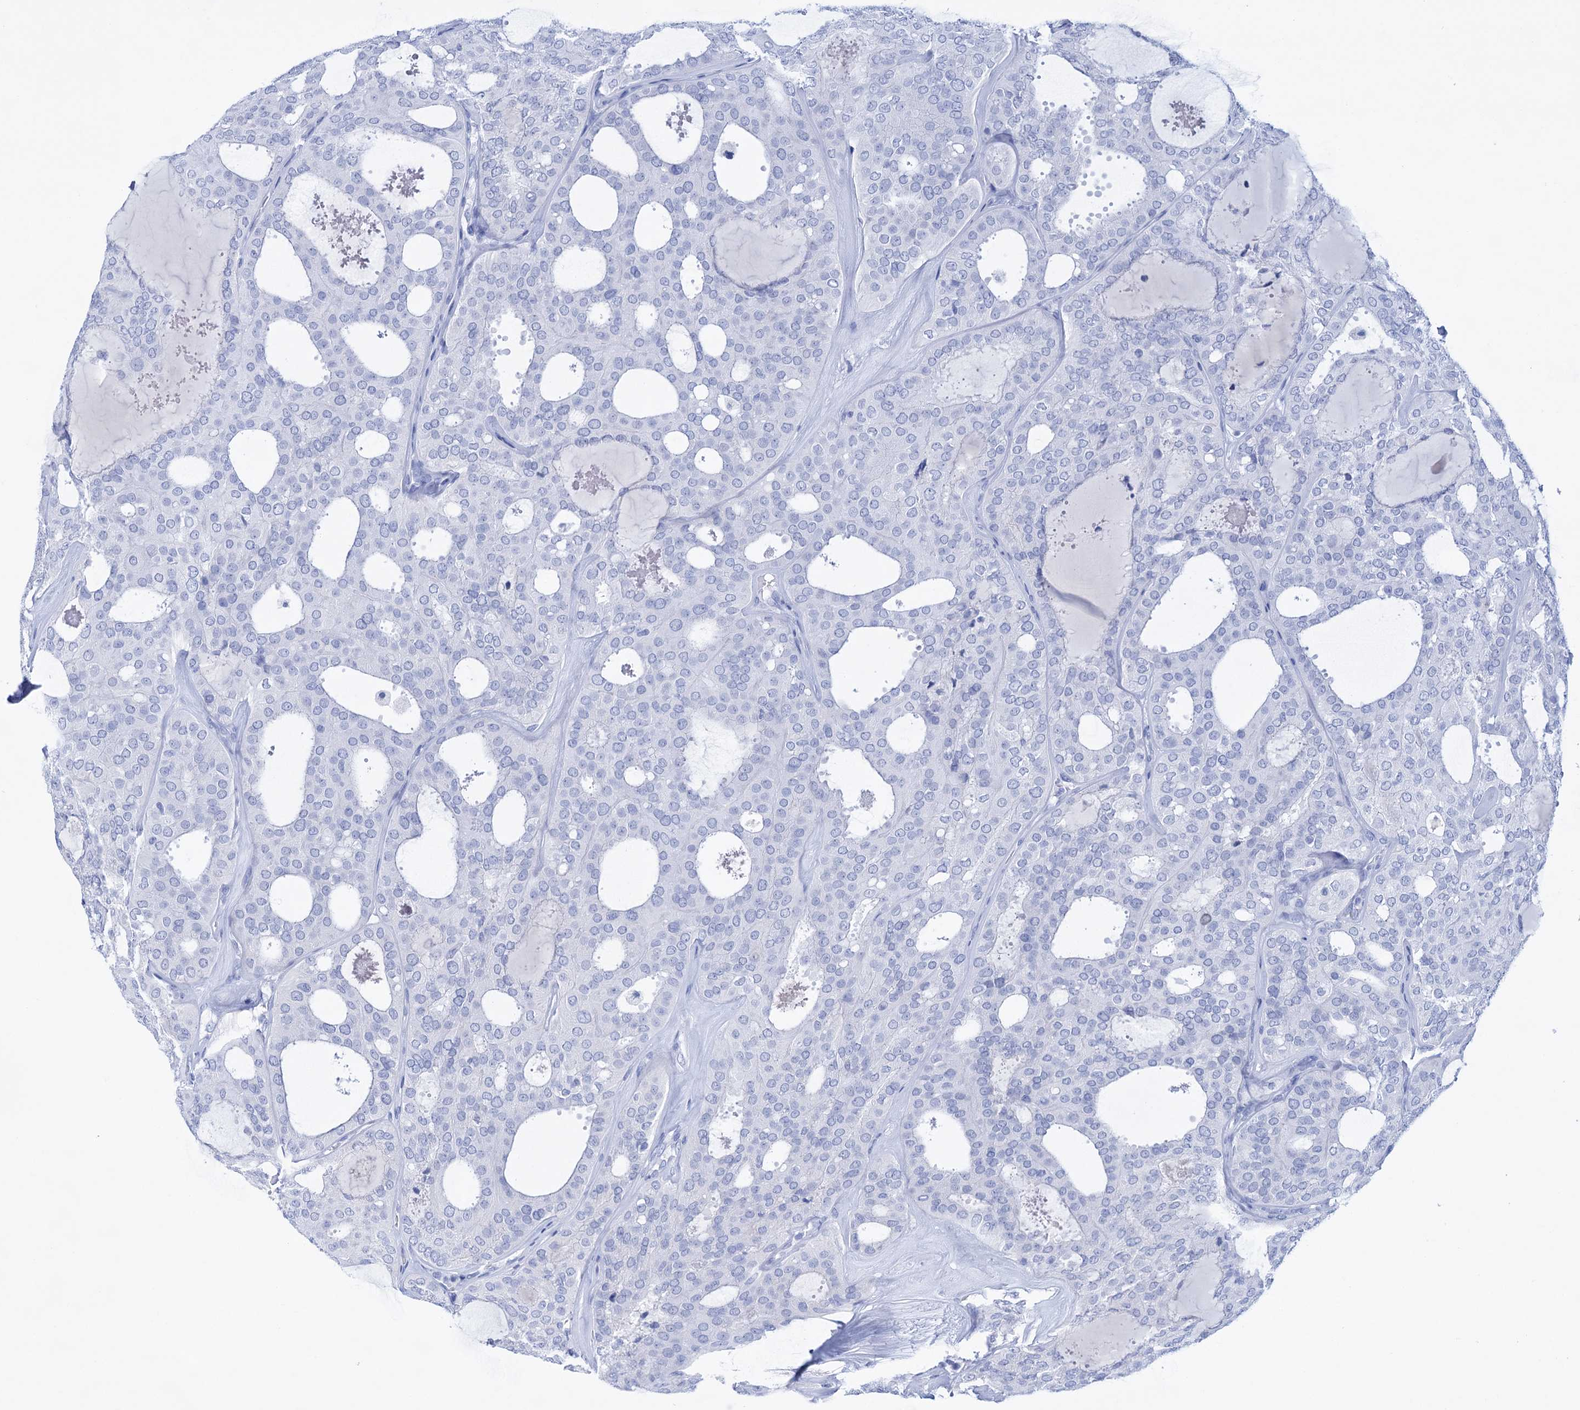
{"staining": {"intensity": "negative", "quantity": "none", "location": "none"}, "tissue": "thyroid cancer", "cell_type": "Tumor cells", "image_type": "cancer", "snomed": [{"axis": "morphology", "description": "Follicular adenoma carcinoma, NOS"}, {"axis": "topography", "description": "Thyroid gland"}], "caption": "DAB (3,3'-diaminobenzidine) immunohistochemical staining of human thyroid follicular adenoma carcinoma displays no significant positivity in tumor cells. The staining is performed using DAB brown chromogen with nuclei counter-stained in using hematoxylin.", "gene": "FBXW12", "patient": {"sex": "male", "age": 75}}